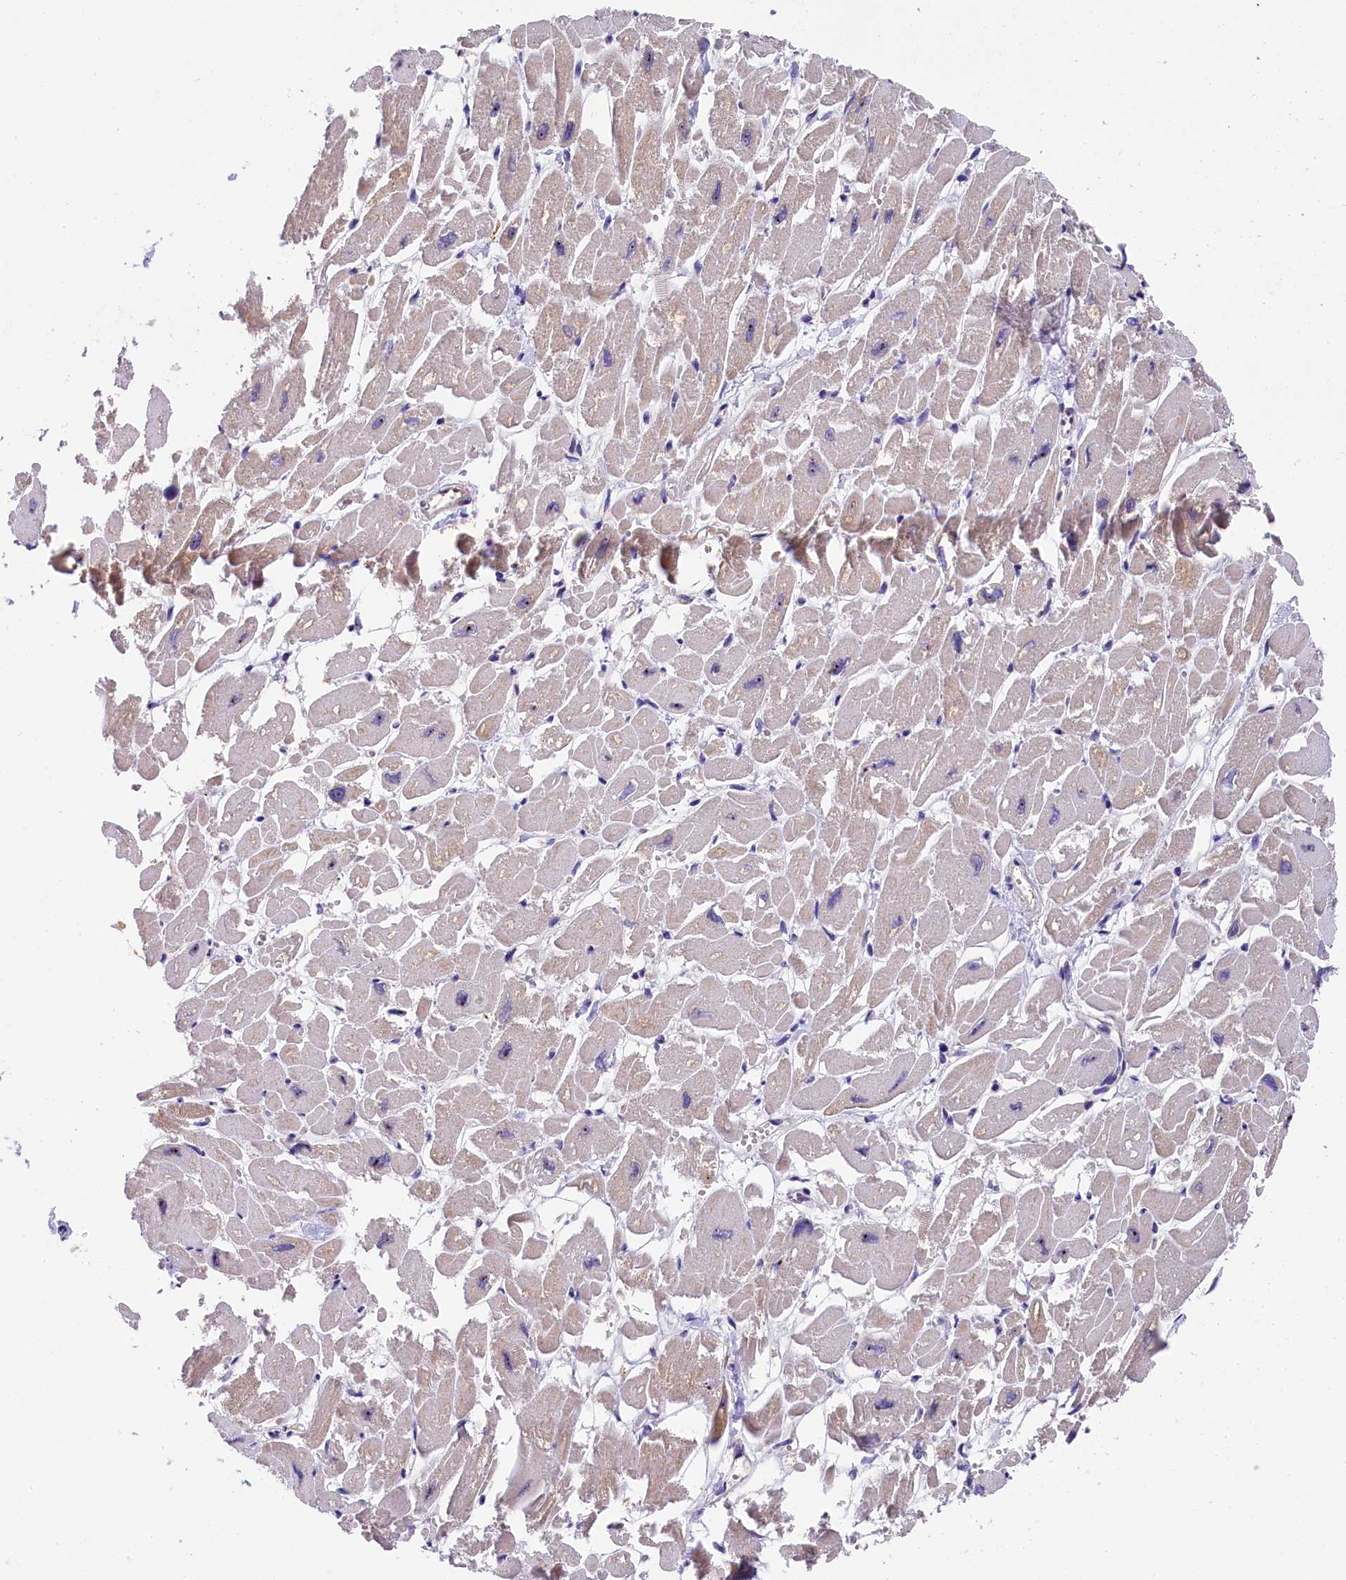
{"staining": {"intensity": "moderate", "quantity": "25%-75%", "location": "cytoplasmic/membranous"}, "tissue": "heart muscle", "cell_type": "Cardiomyocytes", "image_type": "normal", "snomed": [{"axis": "morphology", "description": "Normal tissue, NOS"}, {"axis": "topography", "description": "Heart"}], "caption": "Immunohistochemical staining of unremarkable heart muscle exhibits medium levels of moderate cytoplasmic/membranous expression in approximately 25%-75% of cardiomyocytes.", "gene": "EIF6", "patient": {"sex": "male", "age": 54}}